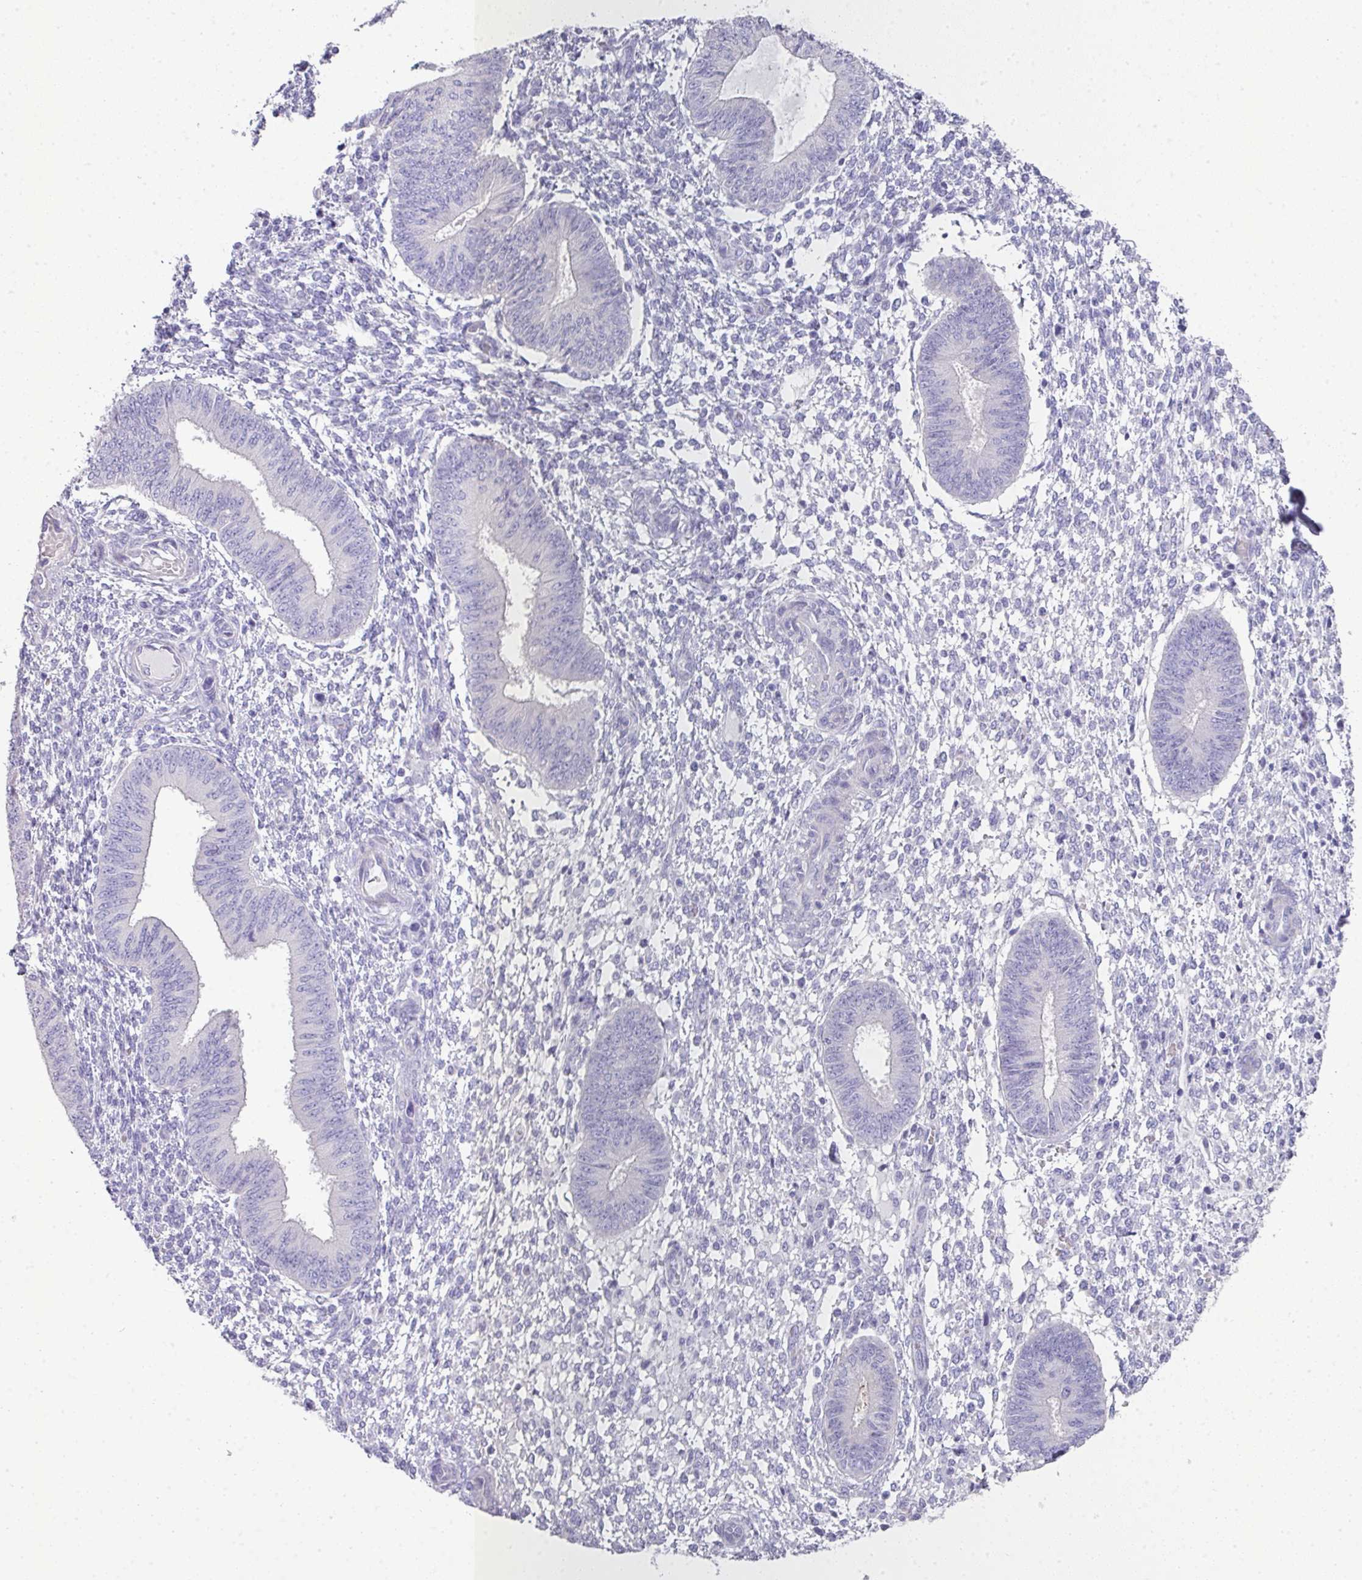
{"staining": {"intensity": "negative", "quantity": "none", "location": "none"}, "tissue": "endometrium", "cell_type": "Cells in endometrial stroma", "image_type": "normal", "snomed": [{"axis": "morphology", "description": "Normal tissue, NOS"}, {"axis": "topography", "description": "Endometrium"}], "caption": "This is an immunohistochemistry micrograph of unremarkable endometrium. There is no positivity in cells in endometrial stroma.", "gene": "GLI4", "patient": {"sex": "female", "age": 49}}